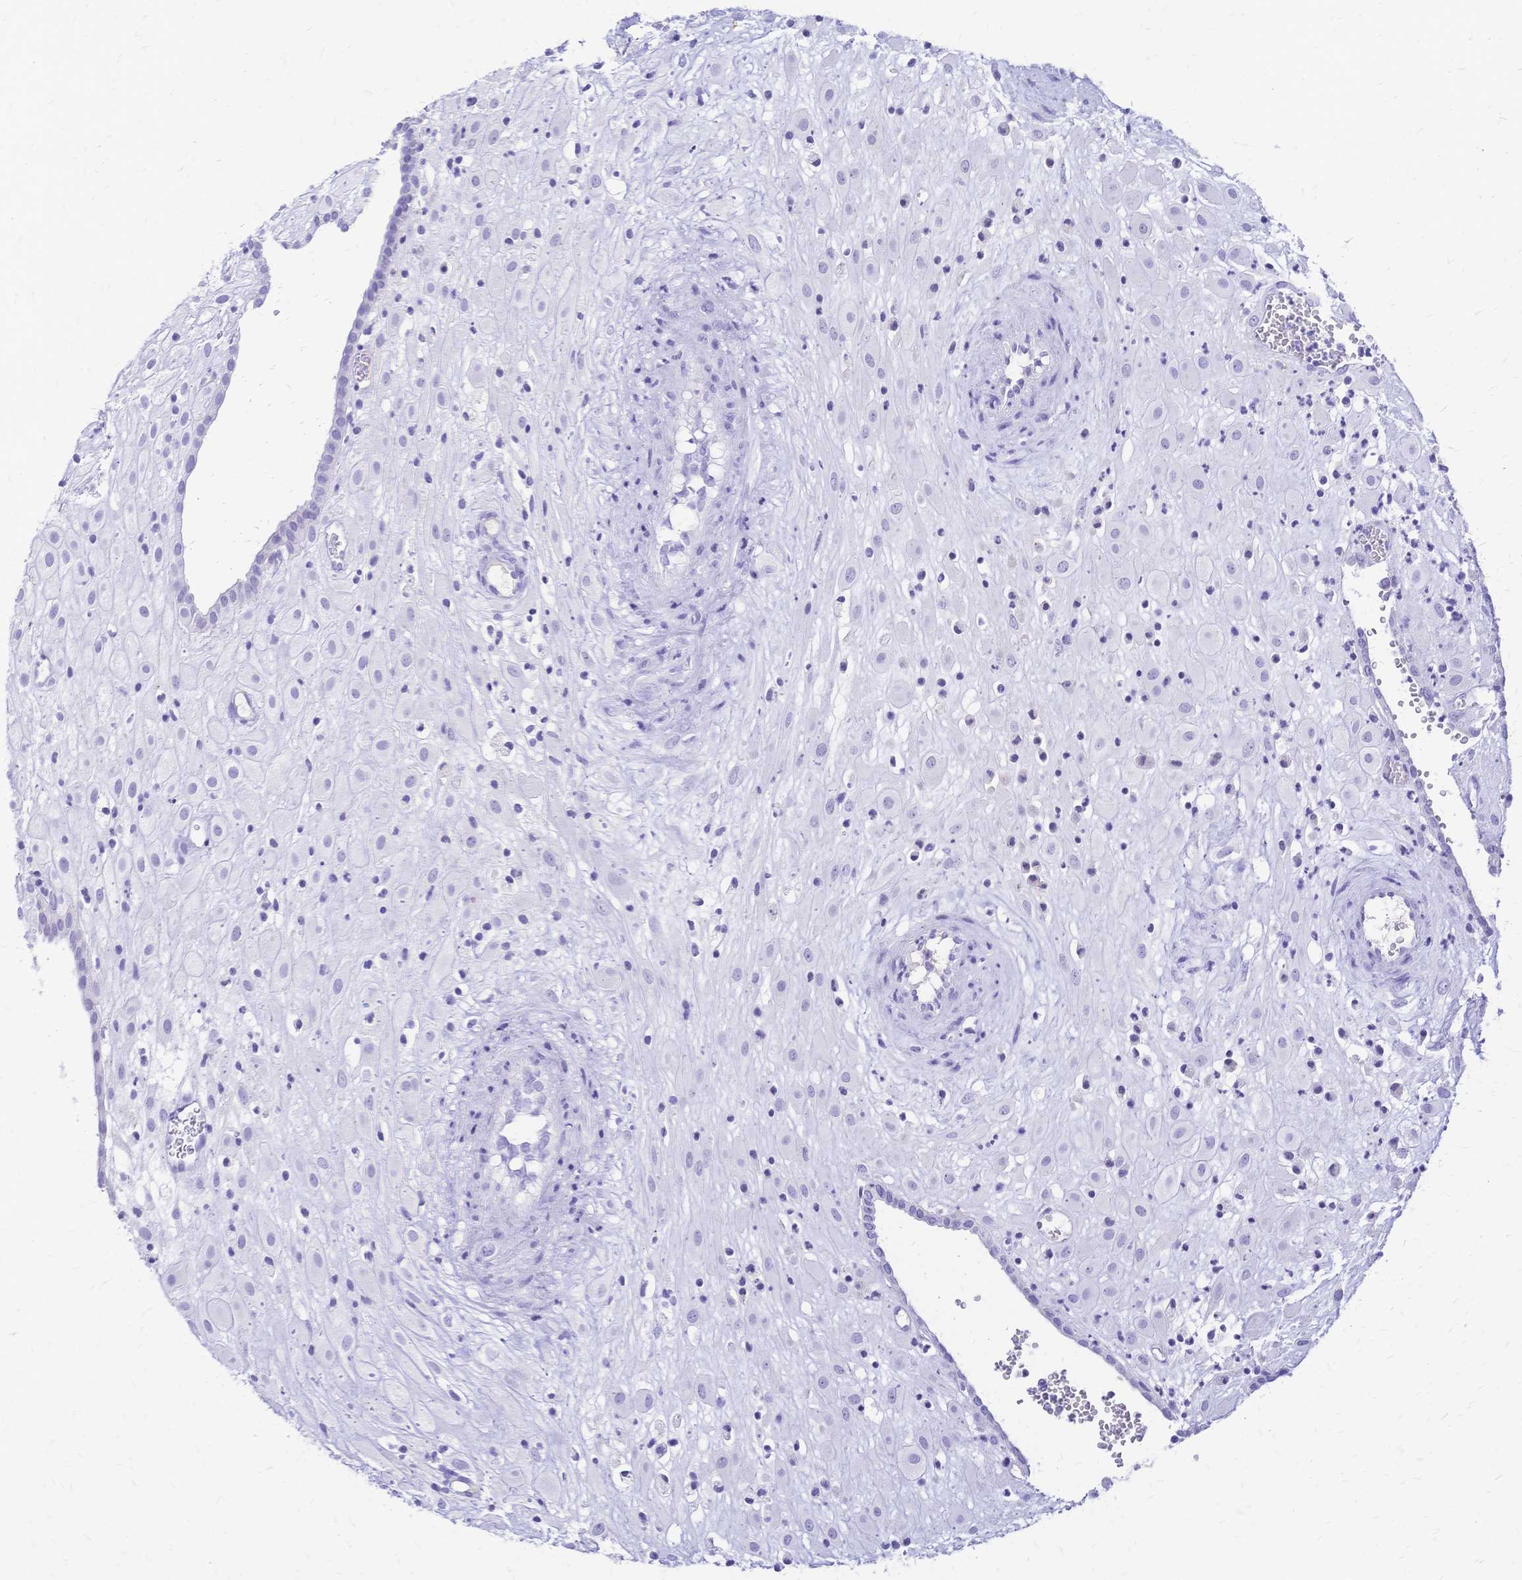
{"staining": {"intensity": "negative", "quantity": "none", "location": "none"}, "tissue": "placenta", "cell_type": "Decidual cells", "image_type": "normal", "snomed": [{"axis": "morphology", "description": "Normal tissue, NOS"}, {"axis": "topography", "description": "Placenta"}], "caption": "High magnification brightfield microscopy of normal placenta stained with DAB (brown) and counterstained with hematoxylin (blue): decidual cells show no significant expression. (DAB immunohistochemistry with hematoxylin counter stain).", "gene": "FA2H", "patient": {"sex": "female", "age": 24}}